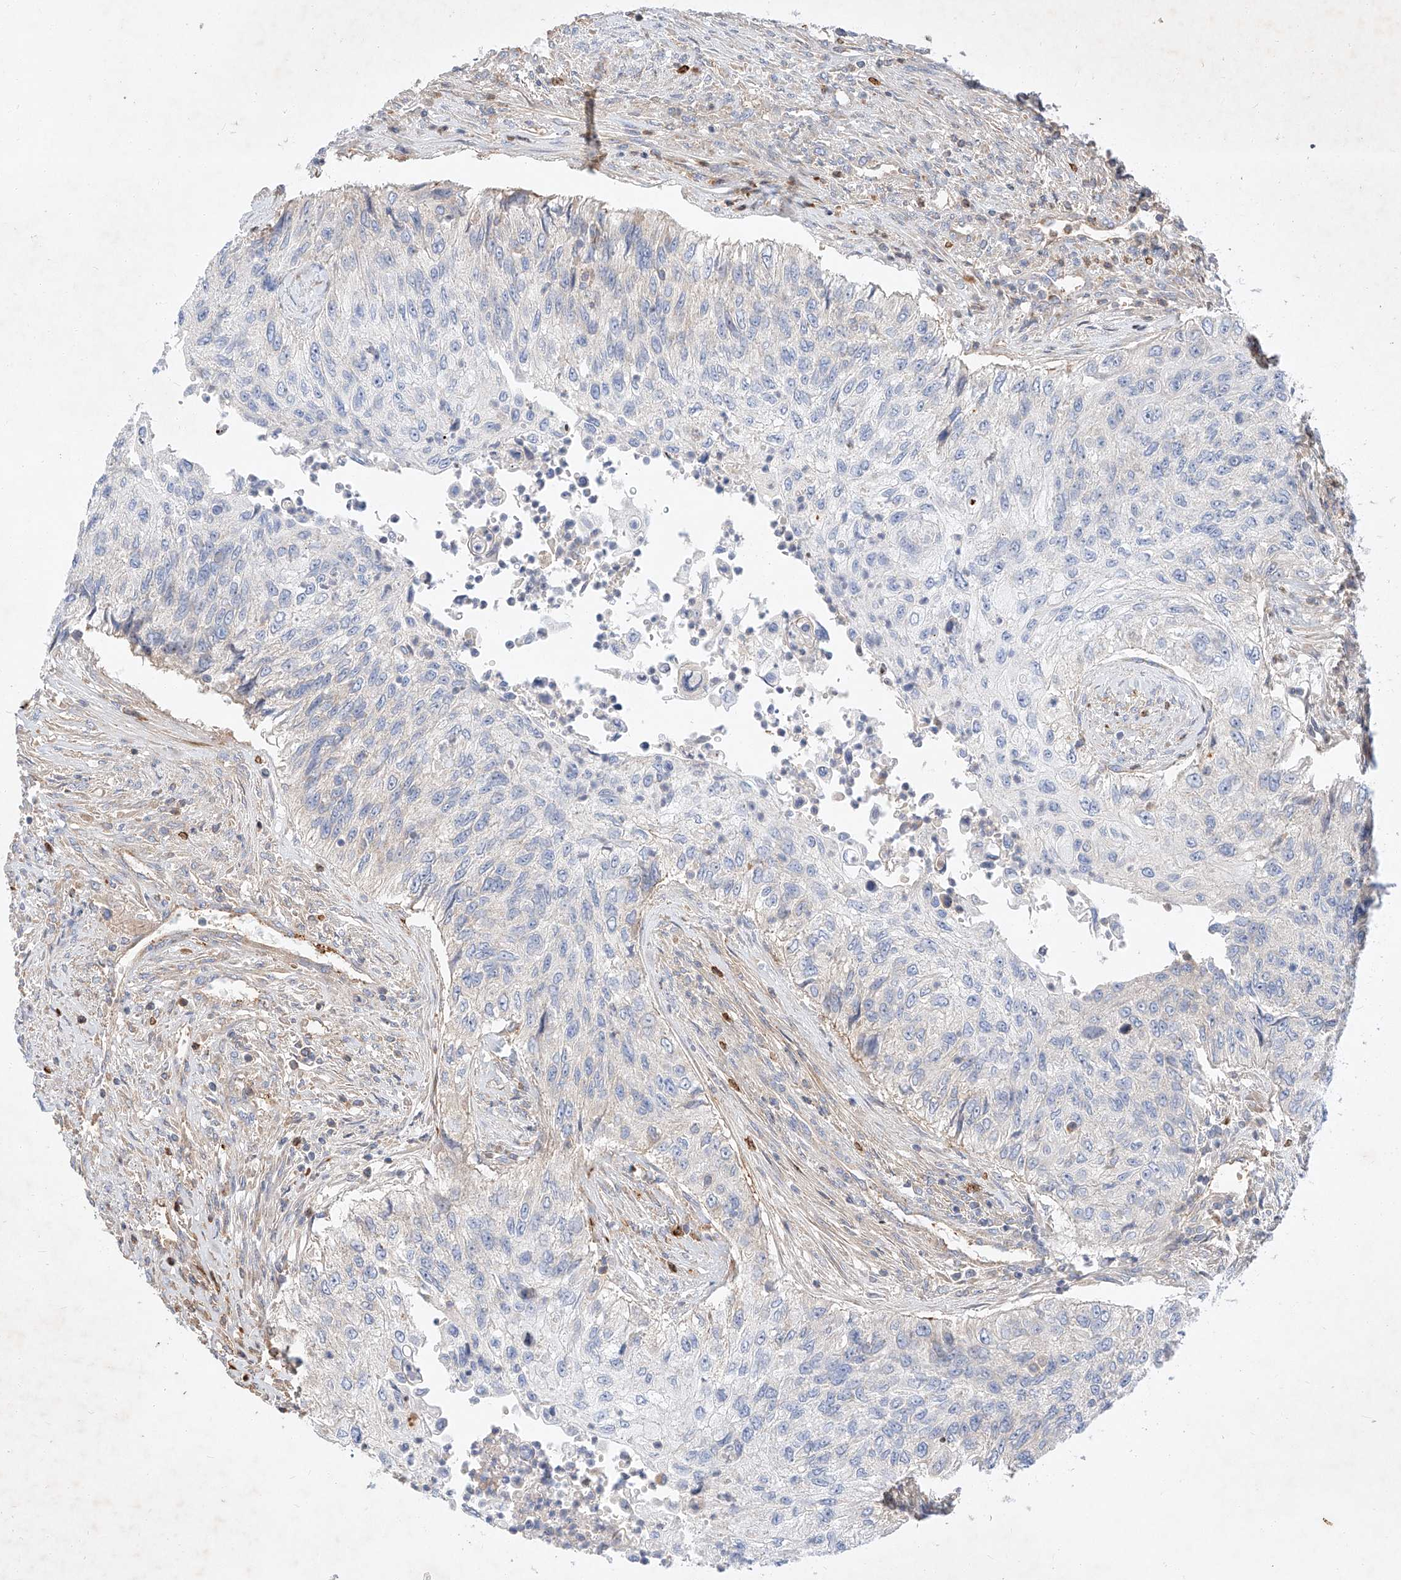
{"staining": {"intensity": "negative", "quantity": "none", "location": "none"}, "tissue": "urothelial cancer", "cell_type": "Tumor cells", "image_type": "cancer", "snomed": [{"axis": "morphology", "description": "Urothelial carcinoma, High grade"}, {"axis": "topography", "description": "Urinary bladder"}], "caption": "Immunohistochemical staining of urothelial cancer displays no significant expression in tumor cells.", "gene": "OSGEPL1", "patient": {"sex": "female", "age": 60}}